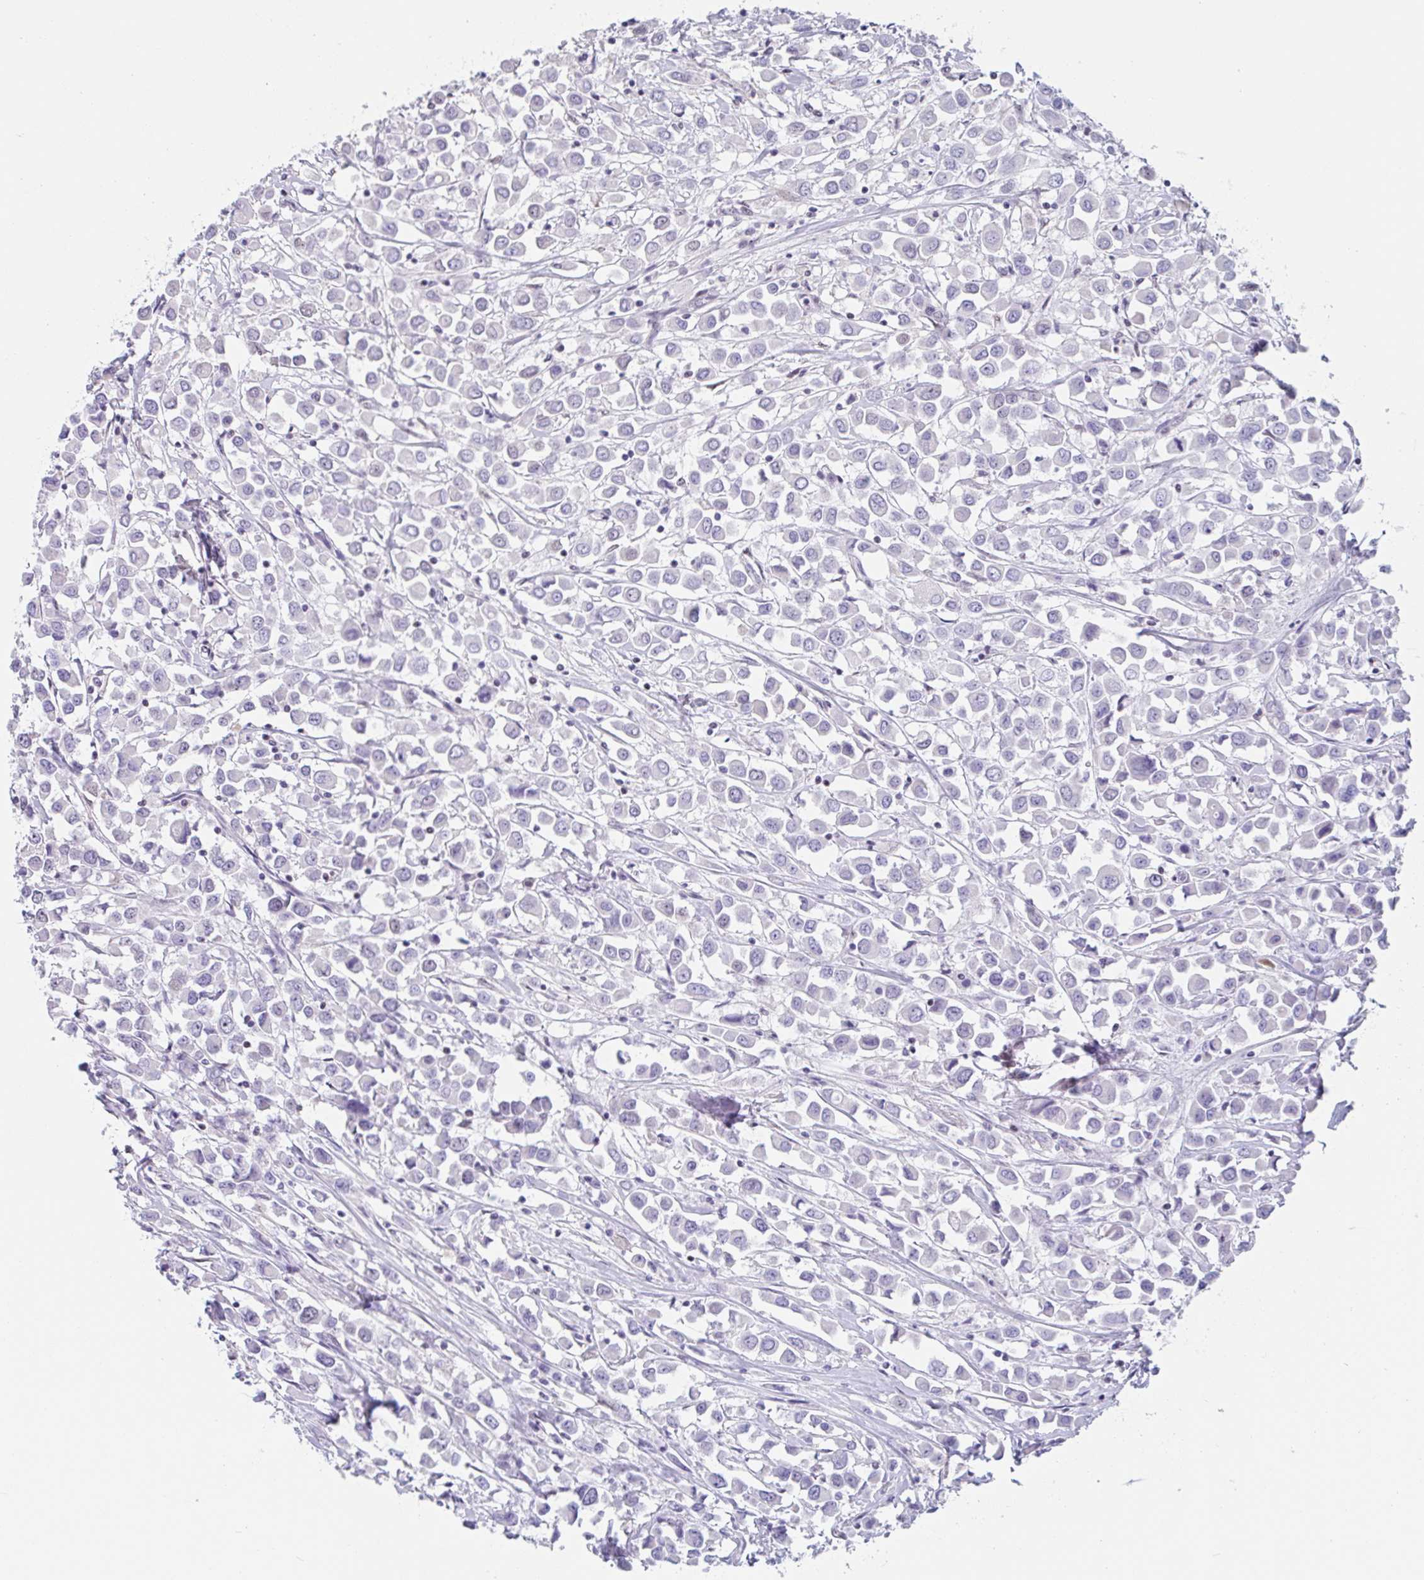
{"staining": {"intensity": "negative", "quantity": "none", "location": "none"}, "tissue": "breast cancer", "cell_type": "Tumor cells", "image_type": "cancer", "snomed": [{"axis": "morphology", "description": "Duct carcinoma"}, {"axis": "topography", "description": "Breast"}], "caption": "Immunohistochemistry micrograph of human invasive ductal carcinoma (breast) stained for a protein (brown), which reveals no positivity in tumor cells. The staining is performed using DAB brown chromogen with nuclei counter-stained in using hematoxylin.", "gene": "LENG9", "patient": {"sex": "female", "age": 61}}